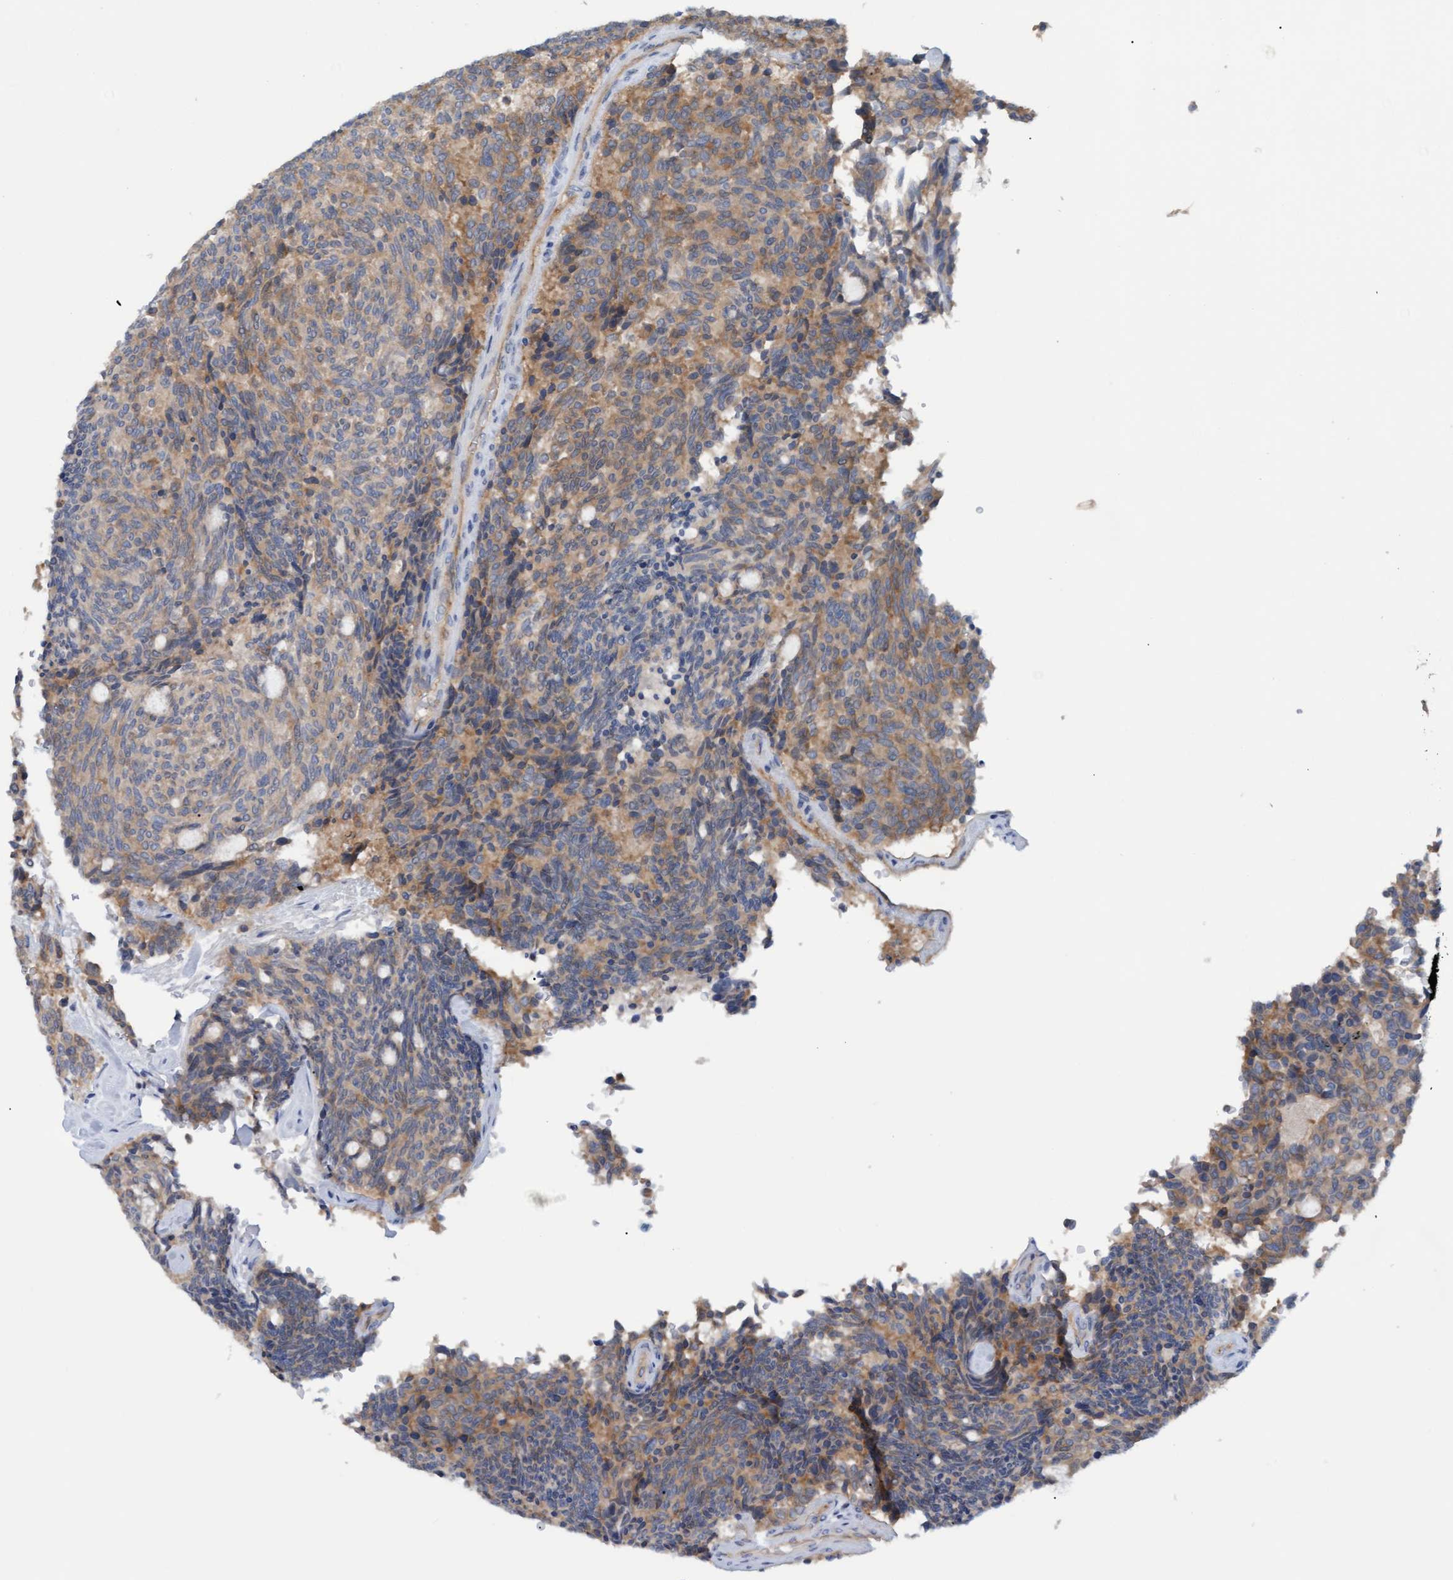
{"staining": {"intensity": "weak", "quantity": "25%-75%", "location": "cytoplasmic/membranous"}, "tissue": "carcinoid", "cell_type": "Tumor cells", "image_type": "cancer", "snomed": [{"axis": "morphology", "description": "Carcinoid, malignant, NOS"}, {"axis": "topography", "description": "Pancreas"}], "caption": "This micrograph displays immunohistochemistry (IHC) staining of carcinoid, with low weak cytoplasmic/membranous positivity in about 25%-75% of tumor cells.", "gene": "STXBP1", "patient": {"sex": "female", "age": 54}}